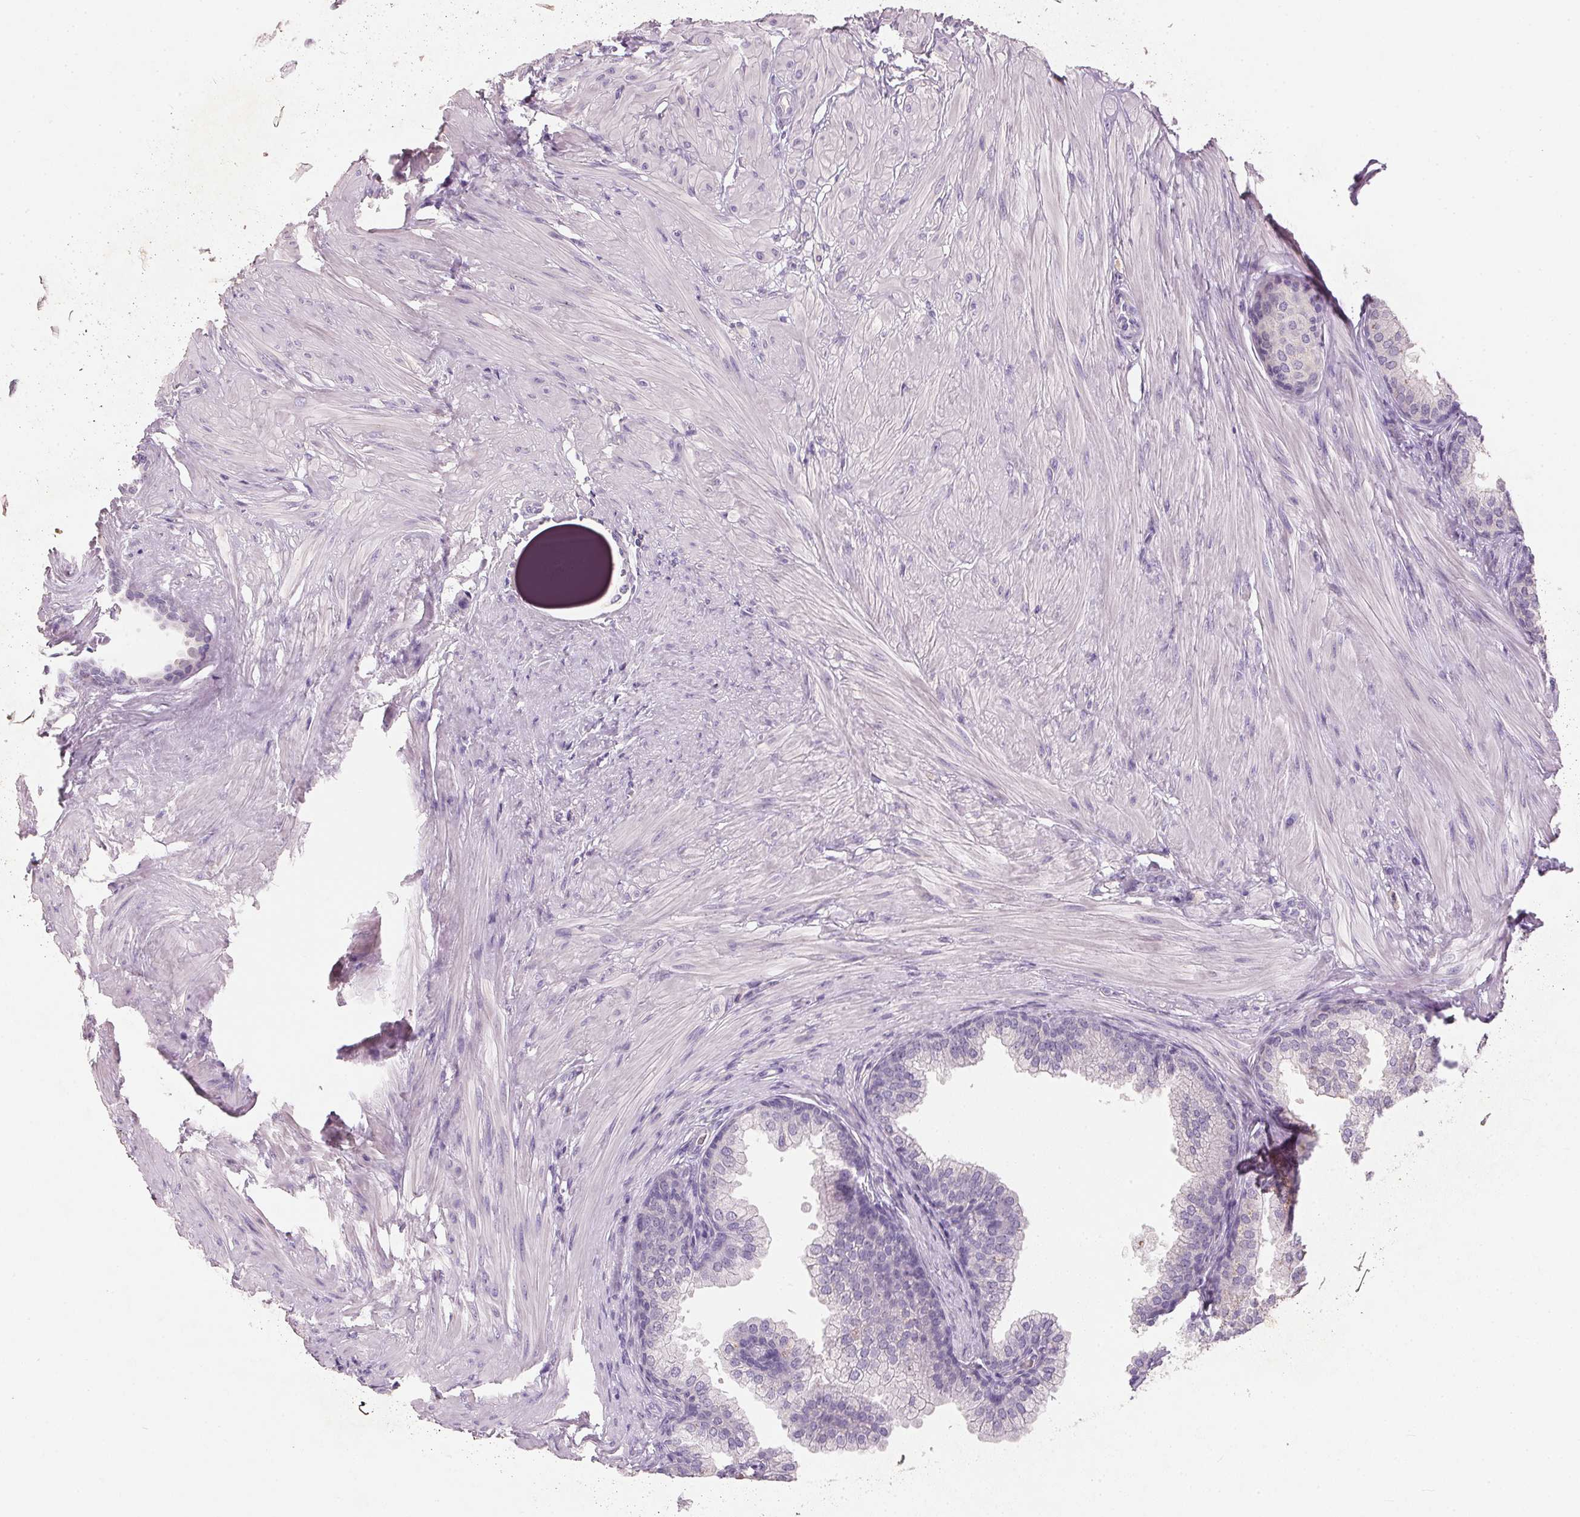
{"staining": {"intensity": "negative", "quantity": "none", "location": "none"}, "tissue": "prostate", "cell_type": "Glandular cells", "image_type": "normal", "snomed": [{"axis": "morphology", "description": "Normal tissue, NOS"}, {"axis": "topography", "description": "Prostate"}, {"axis": "topography", "description": "Peripheral nerve tissue"}], "caption": "High magnification brightfield microscopy of normal prostate stained with DAB (brown) and counterstained with hematoxylin (blue): glandular cells show no significant staining. The staining is performed using DAB brown chromogen with nuclei counter-stained in using hematoxylin.", "gene": "HSD17B1", "patient": {"sex": "male", "age": 55}}